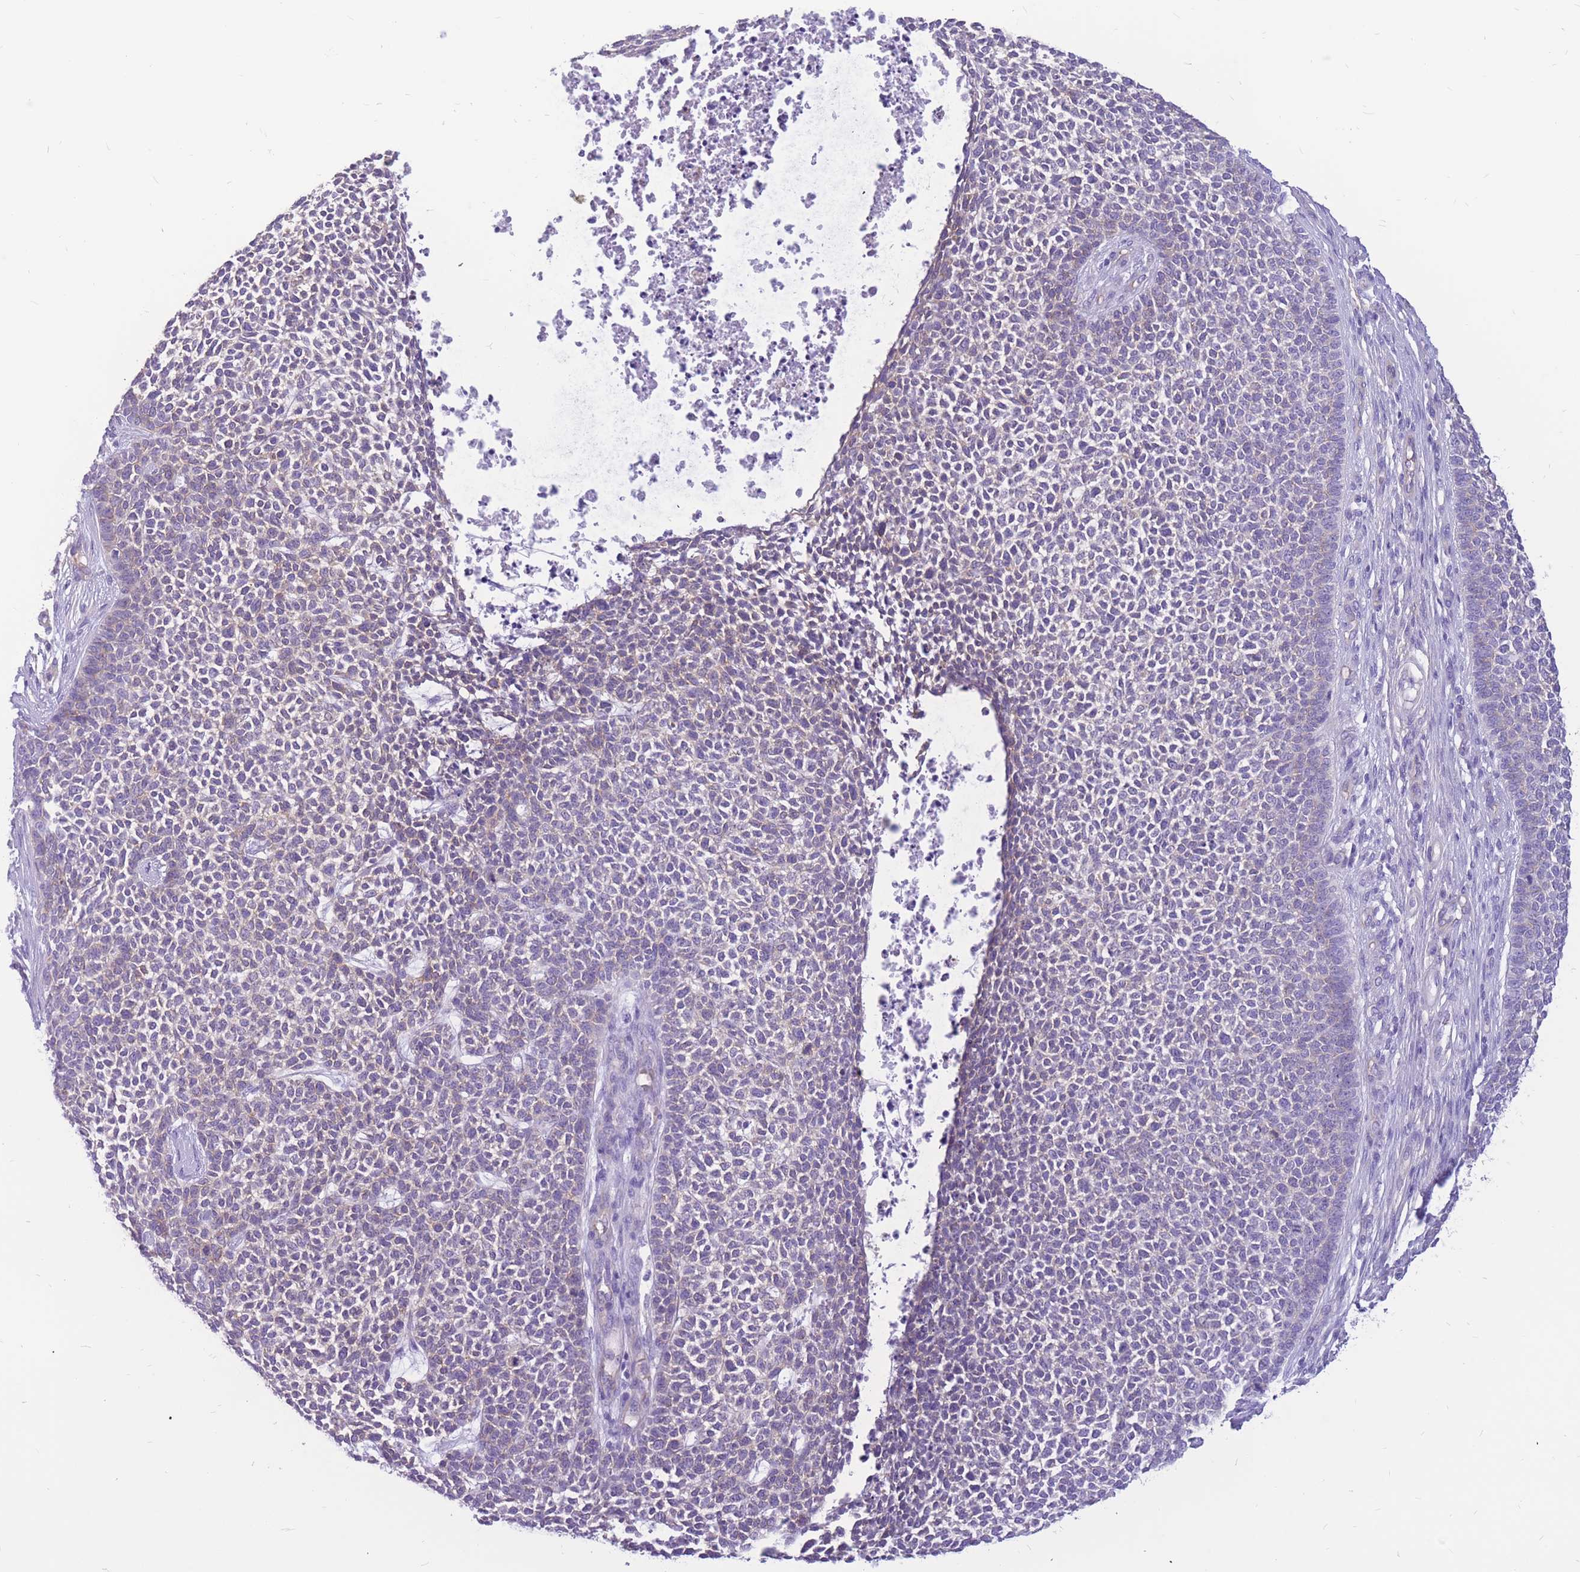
{"staining": {"intensity": "negative", "quantity": "none", "location": "none"}, "tissue": "skin cancer", "cell_type": "Tumor cells", "image_type": "cancer", "snomed": [{"axis": "morphology", "description": "Basal cell carcinoma"}, {"axis": "topography", "description": "Skin"}], "caption": "High power microscopy photomicrograph of an immunohistochemistry histopathology image of skin basal cell carcinoma, revealing no significant staining in tumor cells. (DAB IHC with hematoxylin counter stain).", "gene": "ADD2", "patient": {"sex": "female", "age": 84}}